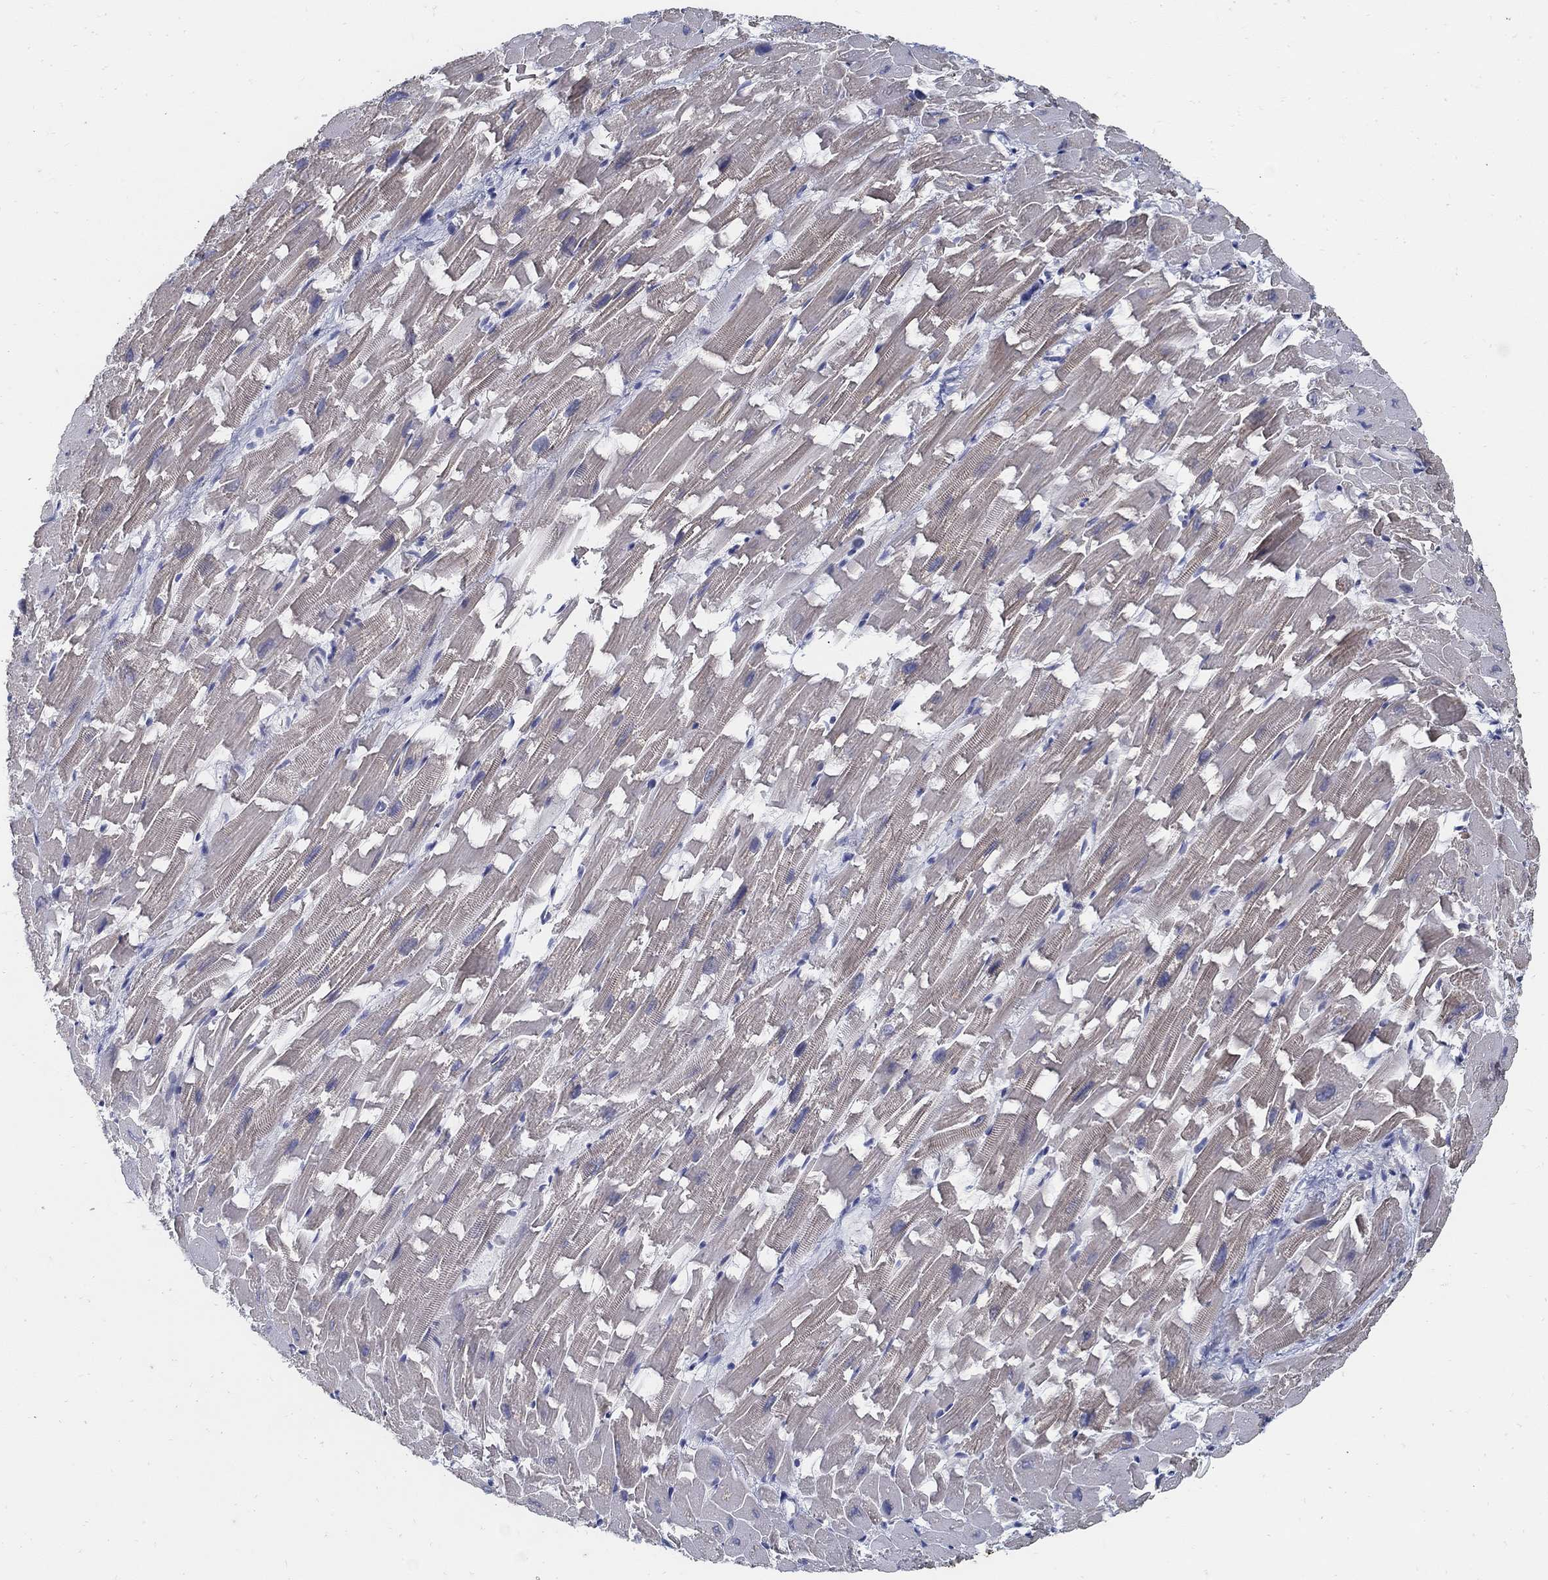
{"staining": {"intensity": "negative", "quantity": "none", "location": "none"}, "tissue": "heart muscle", "cell_type": "Cardiomyocytes", "image_type": "normal", "snomed": [{"axis": "morphology", "description": "Normal tissue, NOS"}, {"axis": "topography", "description": "Heart"}], "caption": "Human heart muscle stained for a protein using immunohistochemistry reveals no staining in cardiomyocytes.", "gene": "USP29", "patient": {"sex": "female", "age": 64}}